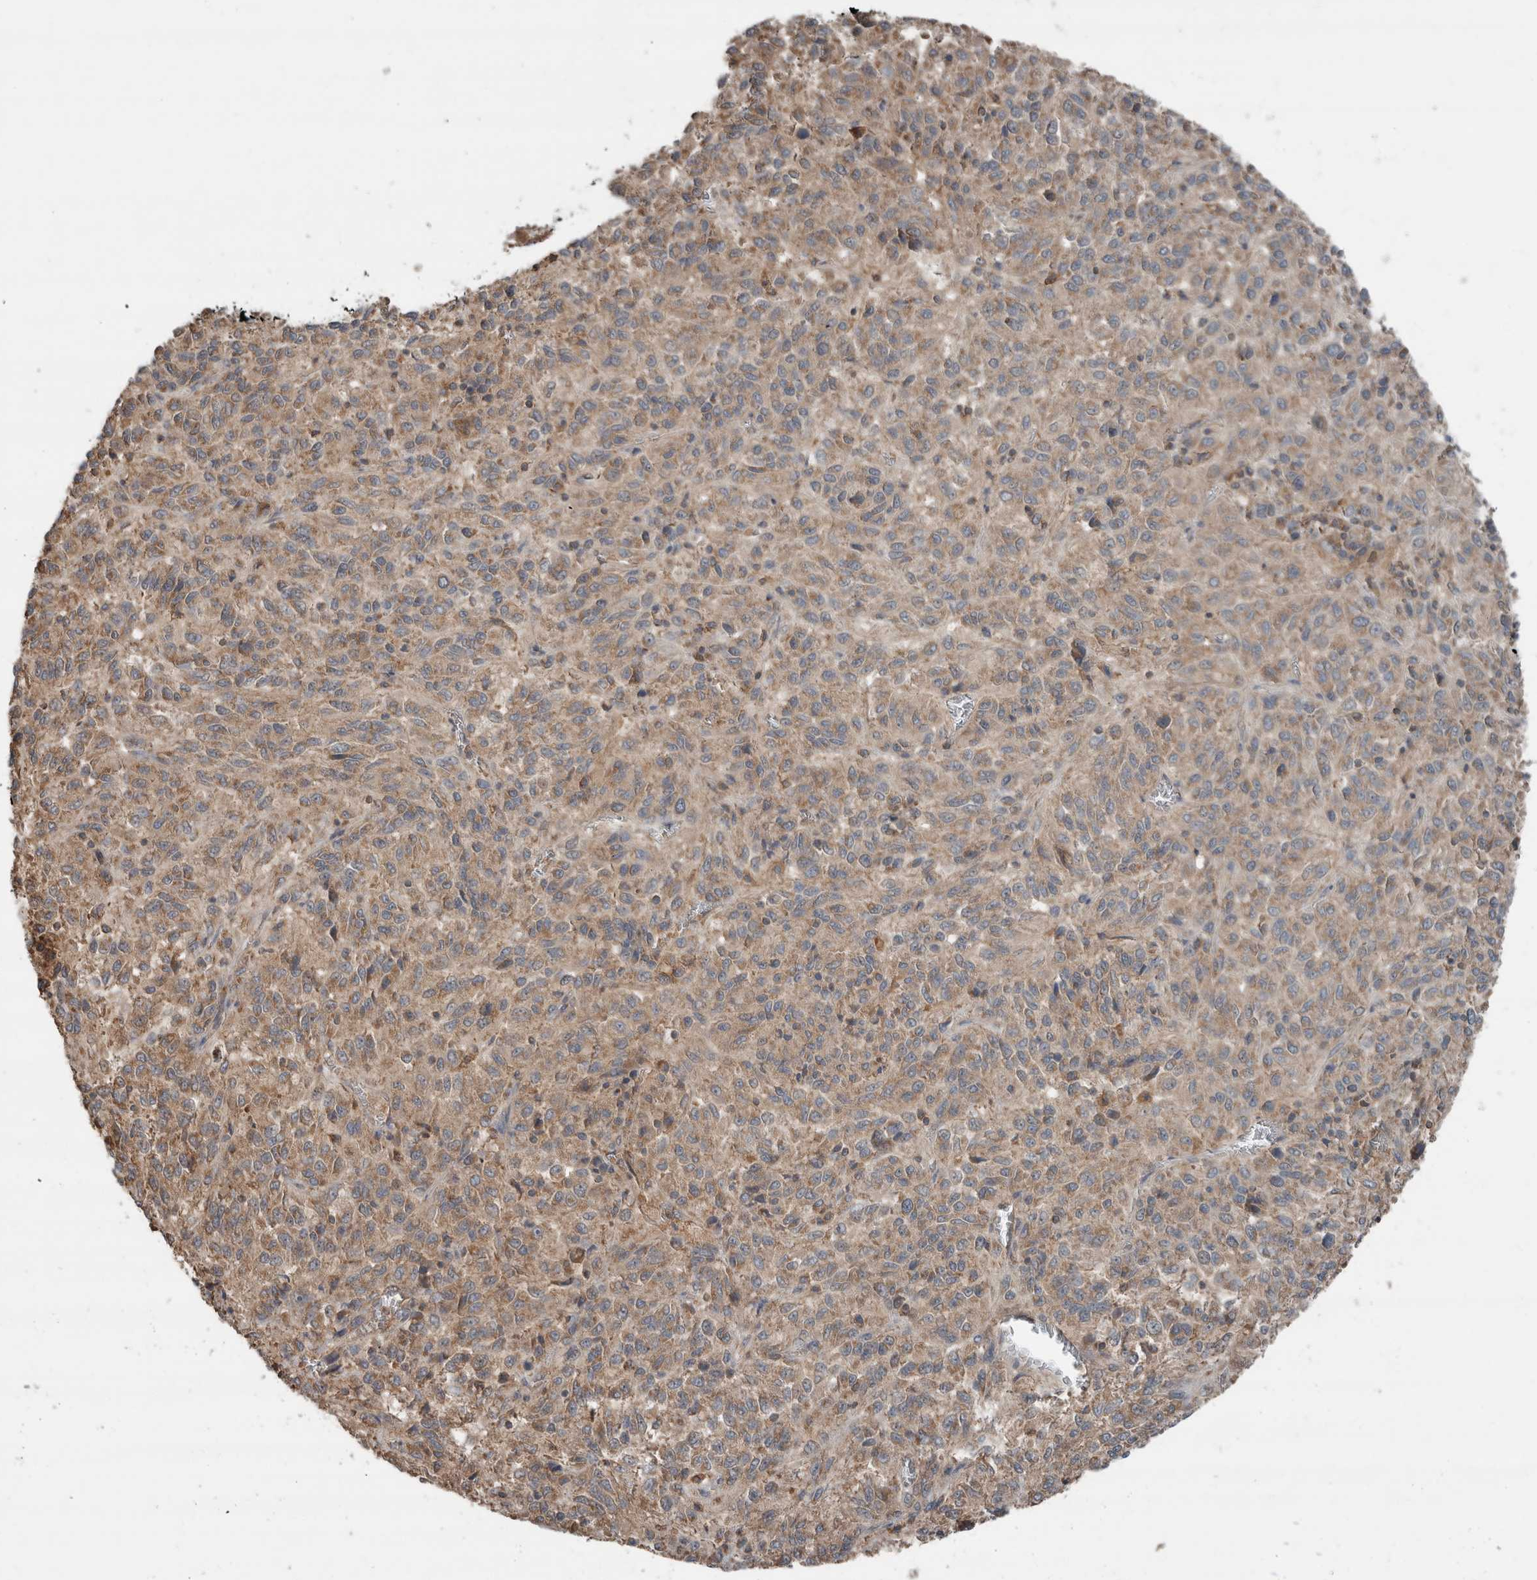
{"staining": {"intensity": "weak", "quantity": ">75%", "location": "cytoplasmic/membranous"}, "tissue": "melanoma", "cell_type": "Tumor cells", "image_type": "cancer", "snomed": [{"axis": "morphology", "description": "Malignant melanoma, Metastatic site"}, {"axis": "topography", "description": "Lung"}], "caption": "Protein expression analysis of human malignant melanoma (metastatic site) reveals weak cytoplasmic/membranous expression in about >75% of tumor cells. (DAB (3,3'-diaminobenzidine) IHC, brown staining for protein, blue staining for nuclei).", "gene": "KLK14", "patient": {"sex": "male", "age": 64}}